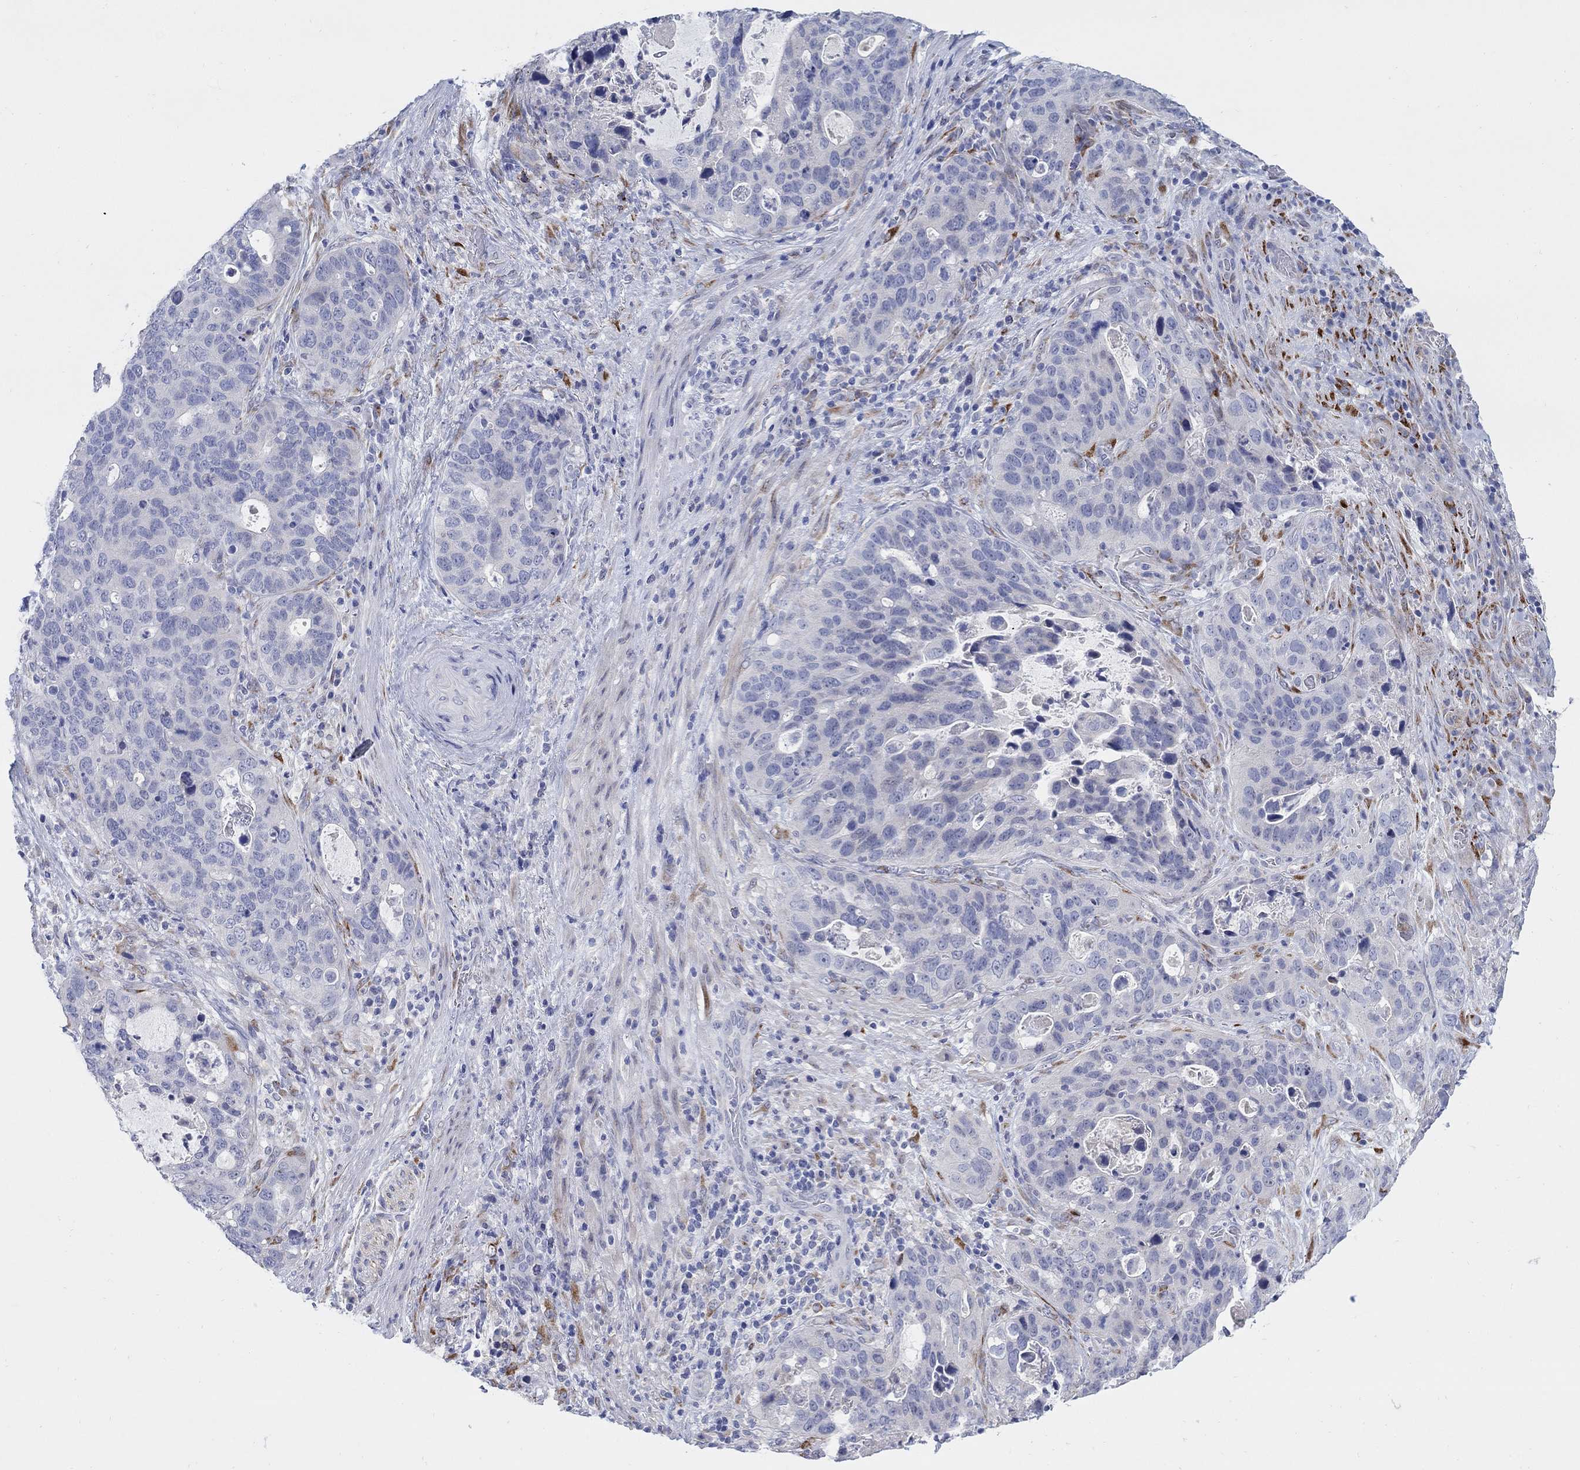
{"staining": {"intensity": "negative", "quantity": "none", "location": "none"}, "tissue": "stomach cancer", "cell_type": "Tumor cells", "image_type": "cancer", "snomed": [{"axis": "morphology", "description": "Adenocarcinoma, NOS"}, {"axis": "topography", "description": "Stomach"}], "caption": "There is no significant expression in tumor cells of stomach cancer (adenocarcinoma).", "gene": "REEP2", "patient": {"sex": "male", "age": 54}}